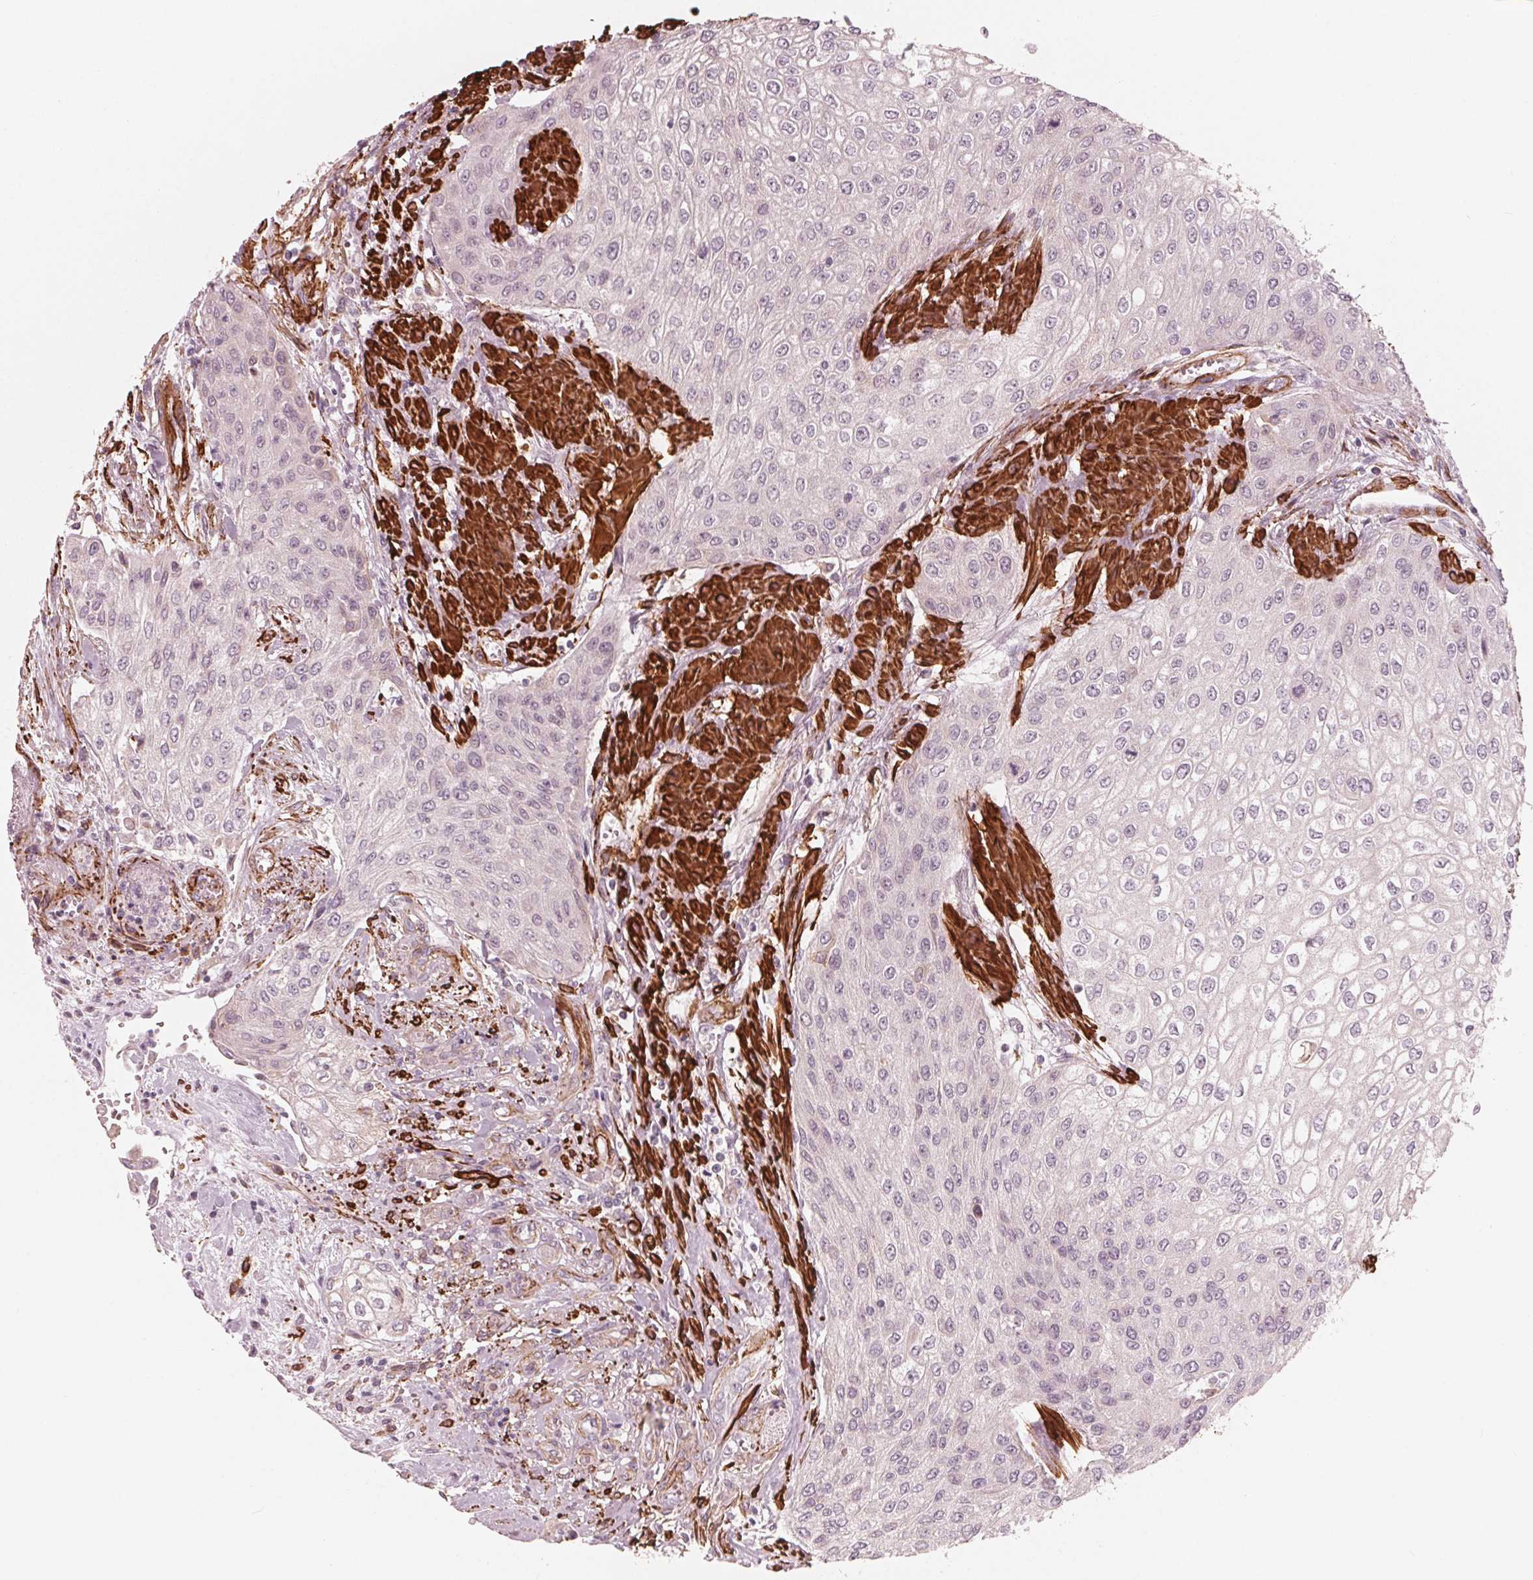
{"staining": {"intensity": "negative", "quantity": "none", "location": "none"}, "tissue": "urothelial cancer", "cell_type": "Tumor cells", "image_type": "cancer", "snomed": [{"axis": "morphology", "description": "Urothelial carcinoma, High grade"}, {"axis": "topography", "description": "Urinary bladder"}], "caption": "Protein analysis of urothelial carcinoma (high-grade) demonstrates no significant expression in tumor cells.", "gene": "MIER3", "patient": {"sex": "male", "age": 62}}